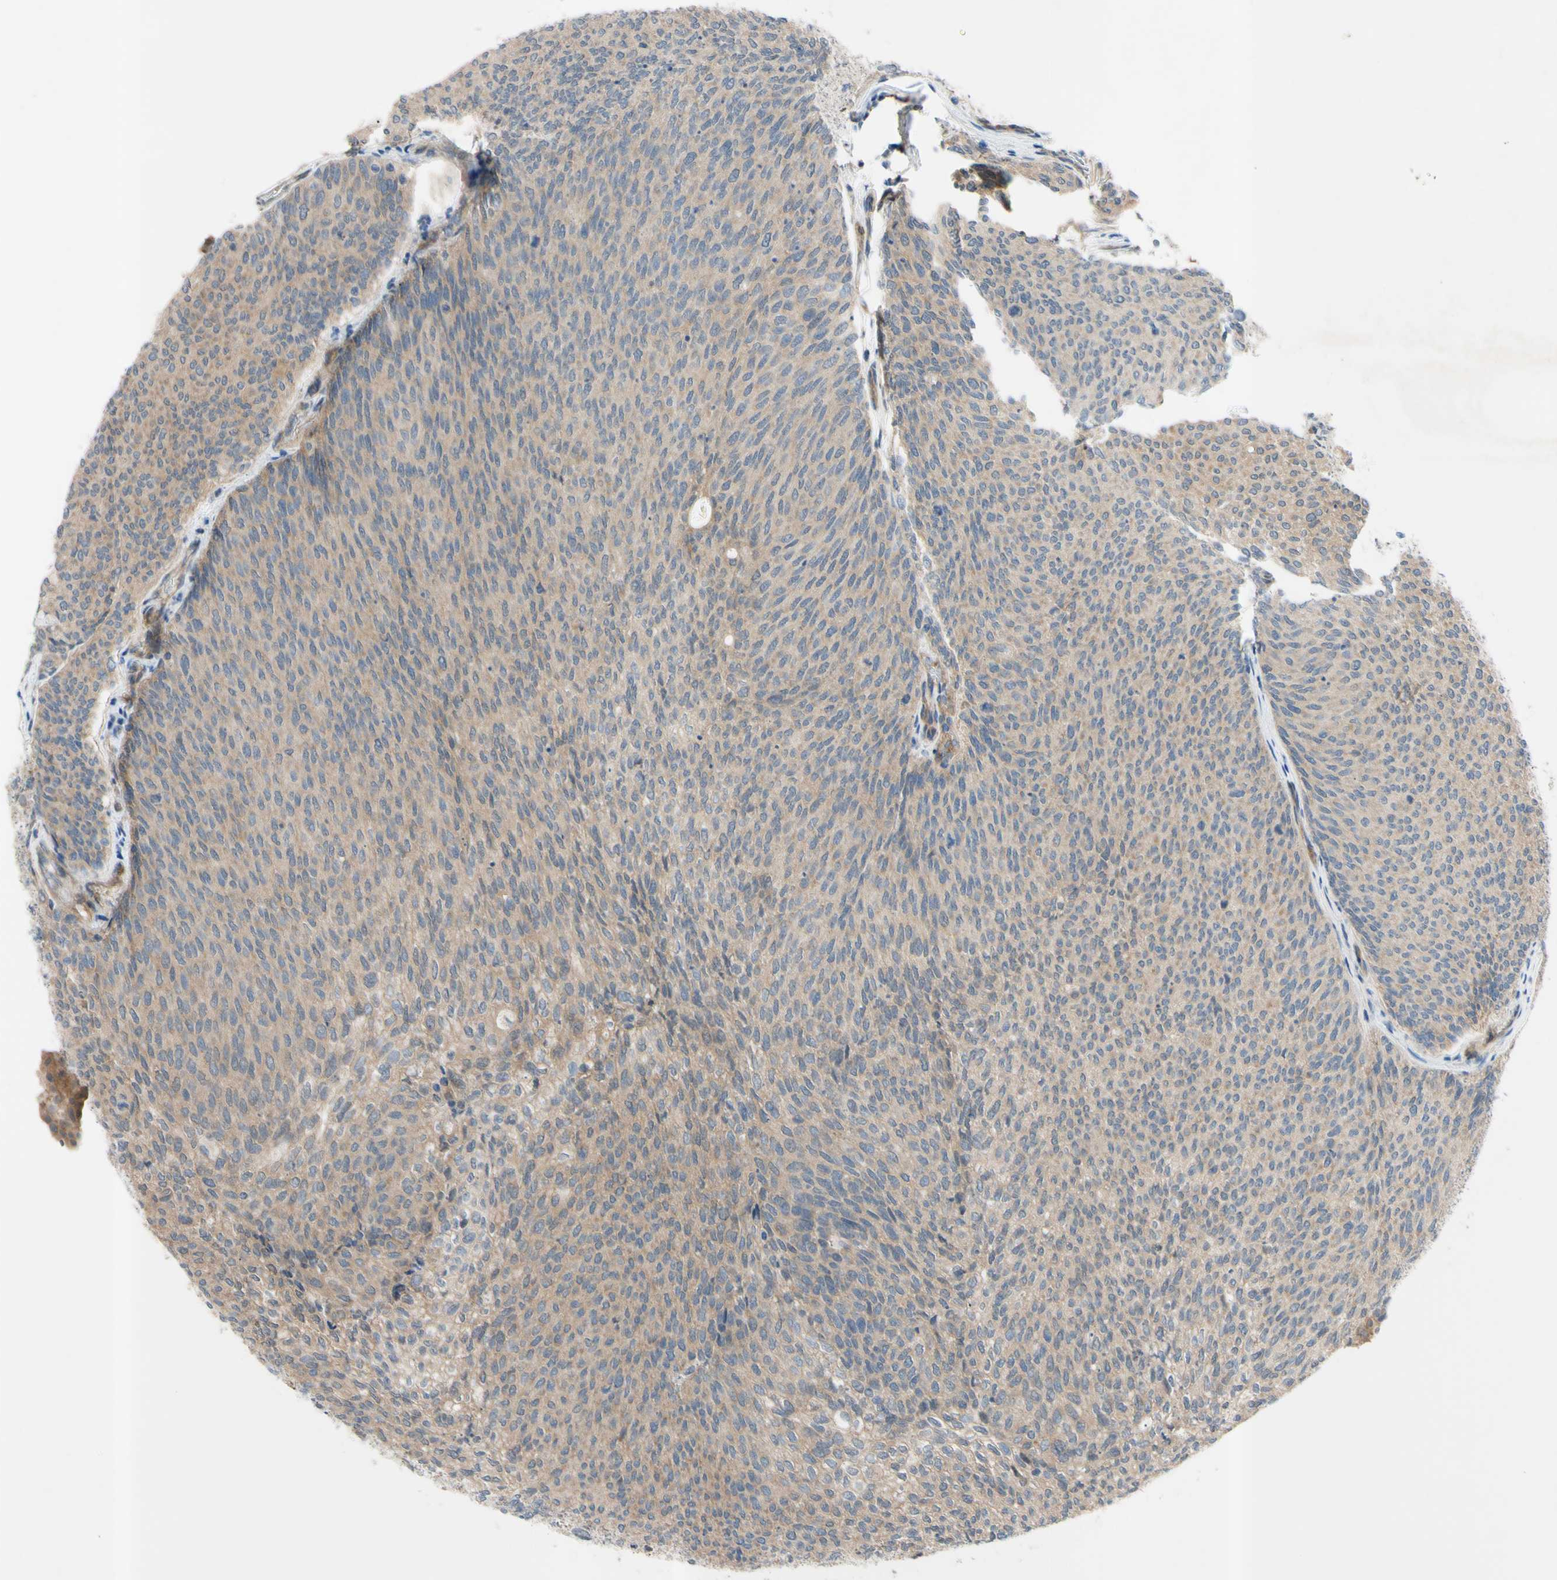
{"staining": {"intensity": "weak", "quantity": "25%-75%", "location": "cytoplasmic/membranous"}, "tissue": "urothelial cancer", "cell_type": "Tumor cells", "image_type": "cancer", "snomed": [{"axis": "morphology", "description": "Urothelial carcinoma, Low grade"}, {"axis": "topography", "description": "Urinary bladder"}], "caption": "Human urothelial cancer stained with a brown dye displays weak cytoplasmic/membranous positive staining in approximately 25%-75% of tumor cells.", "gene": "SVIL", "patient": {"sex": "female", "age": 79}}